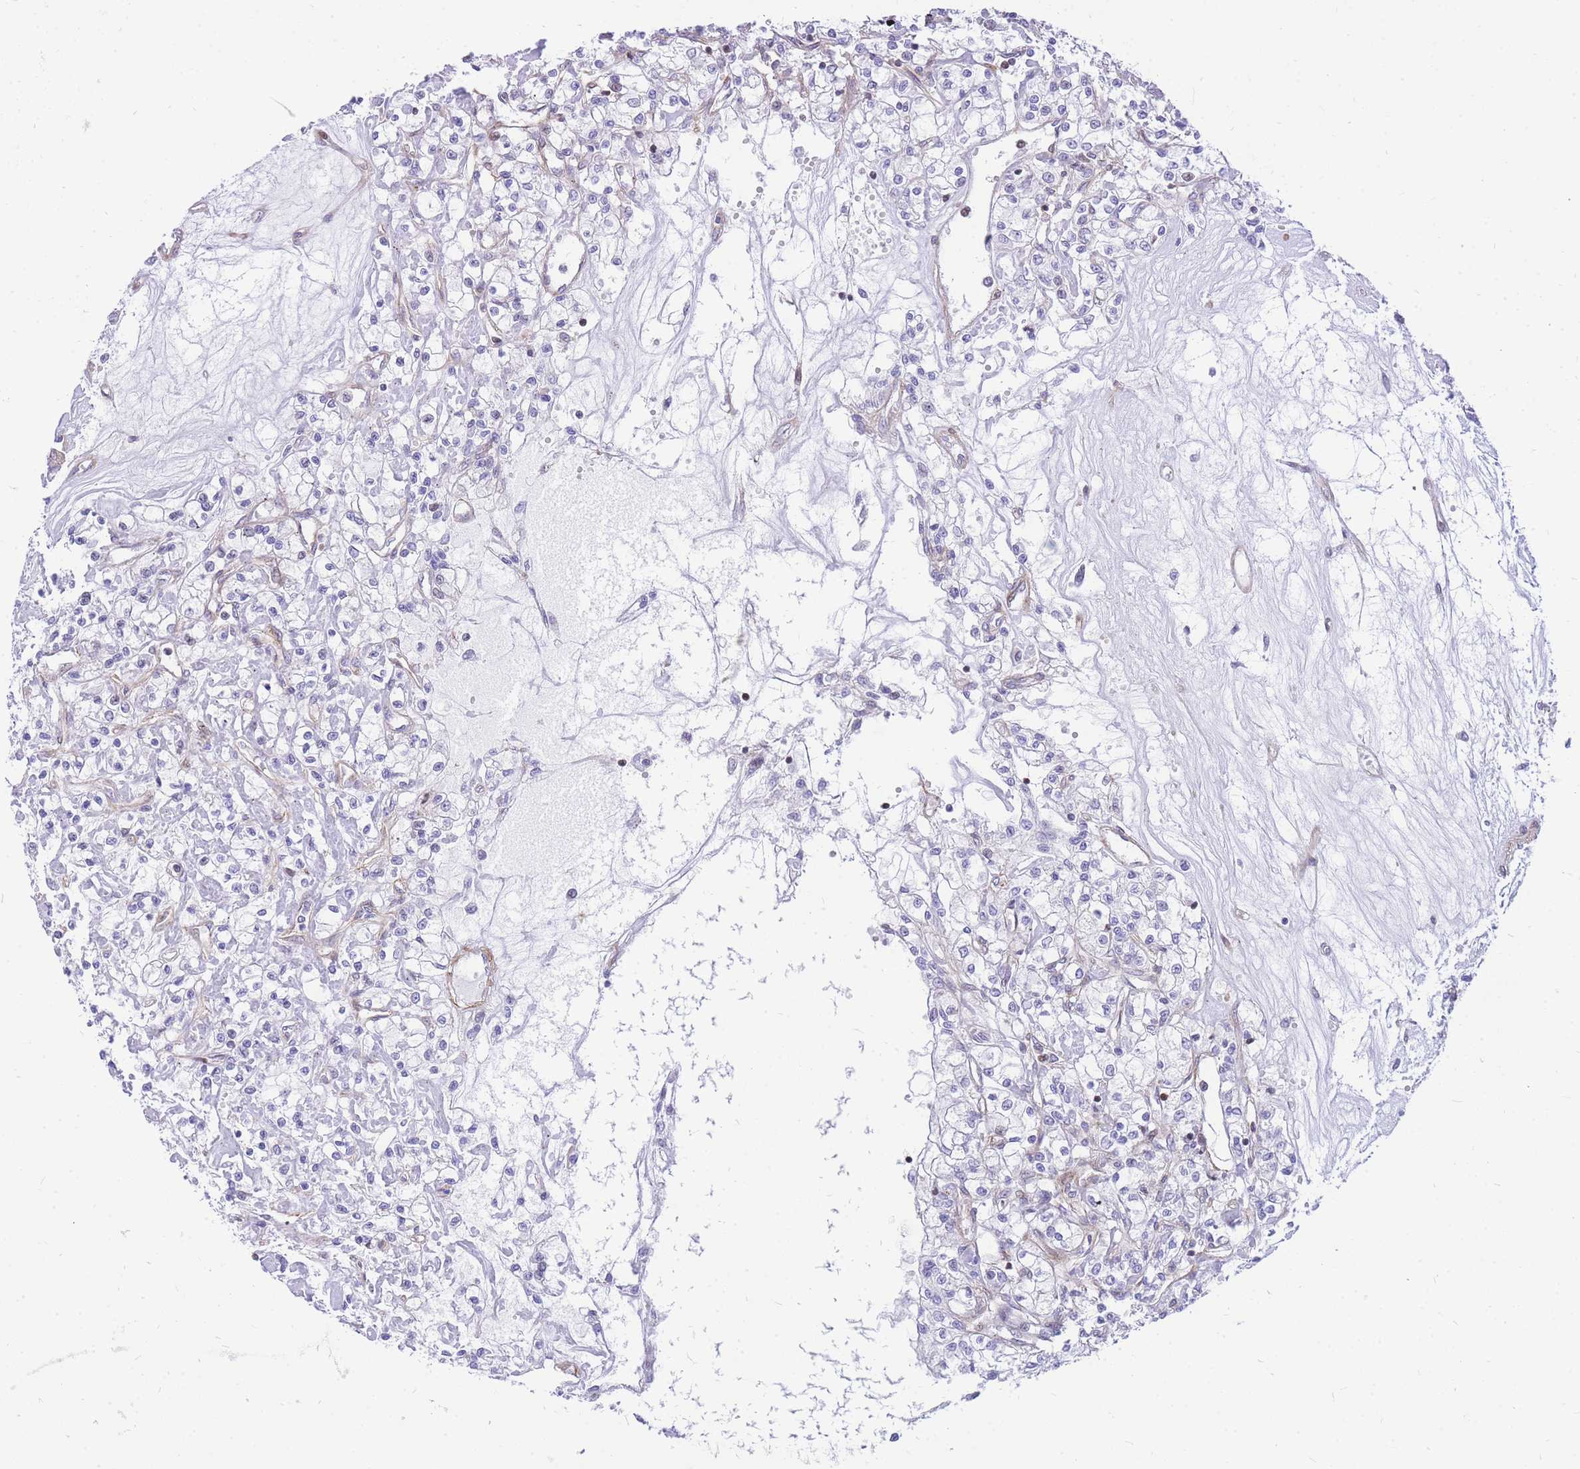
{"staining": {"intensity": "negative", "quantity": "none", "location": "none"}, "tissue": "renal cancer", "cell_type": "Tumor cells", "image_type": "cancer", "snomed": [{"axis": "morphology", "description": "Adenocarcinoma, NOS"}, {"axis": "topography", "description": "Kidney"}], "caption": "The photomicrograph shows no significant staining in tumor cells of renal adenocarcinoma. (Brightfield microscopy of DAB immunohistochemistry (IHC) at high magnification).", "gene": "S100PBP", "patient": {"sex": "female", "age": 59}}